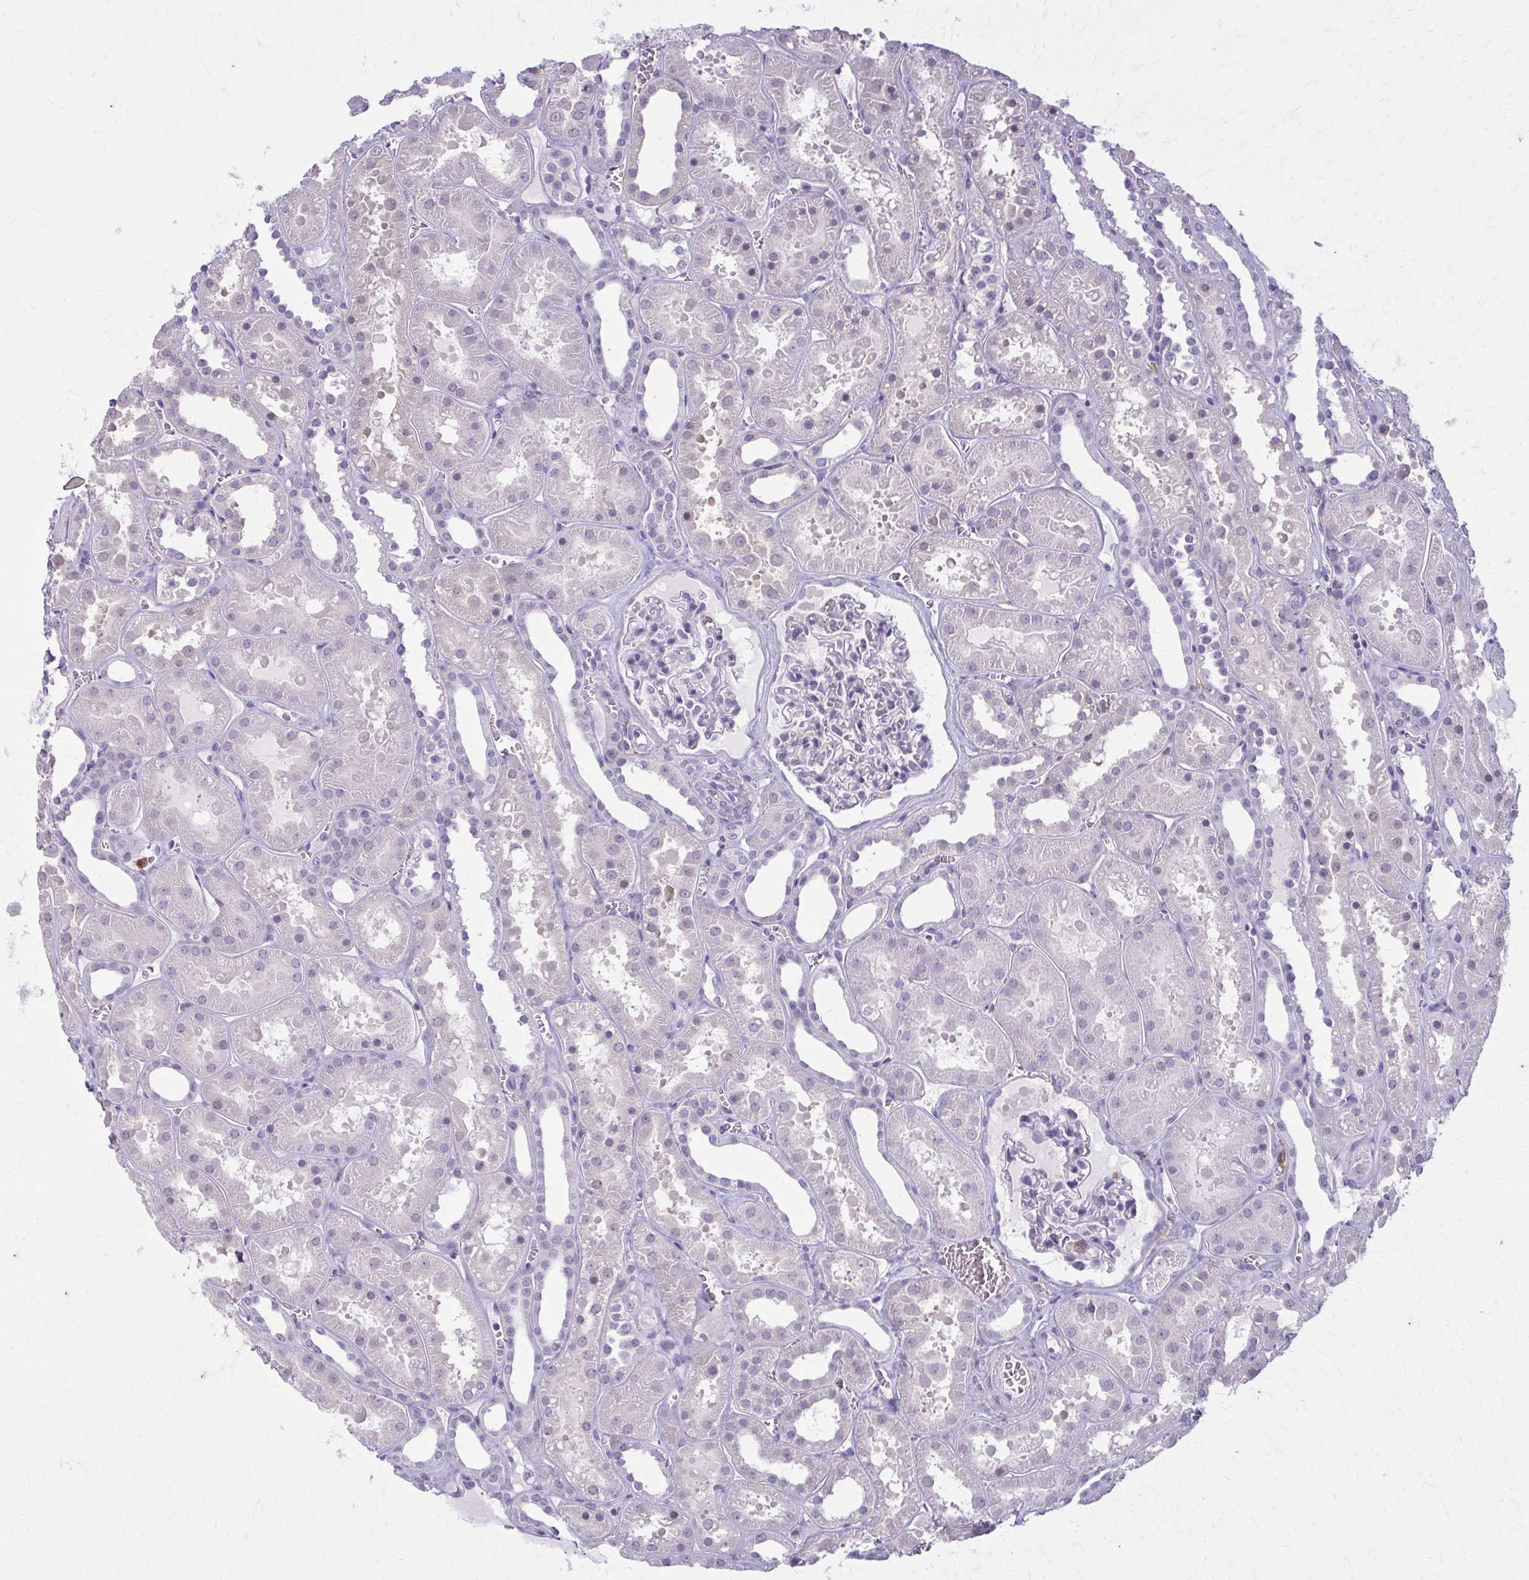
{"staining": {"intensity": "negative", "quantity": "none", "location": "none"}, "tissue": "kidney", "cell_type": "Cells in glomeruli", "image_type": "normal", "snomed": [{"axis": "morphology", "description": "Normal tissue, NOS"}, {"axis": "topography", "description": "Kidney"}], "caption": "A micrograph of human kidney is negative for staining in cells in glomeruli. (Brightfield microscopy of DAB (3,3'-diaminobenzidine) immunohistochemistry (IHC) at high magnification).", "gene": "CARD9", "patient": {"sex": "female", "age": 41}}